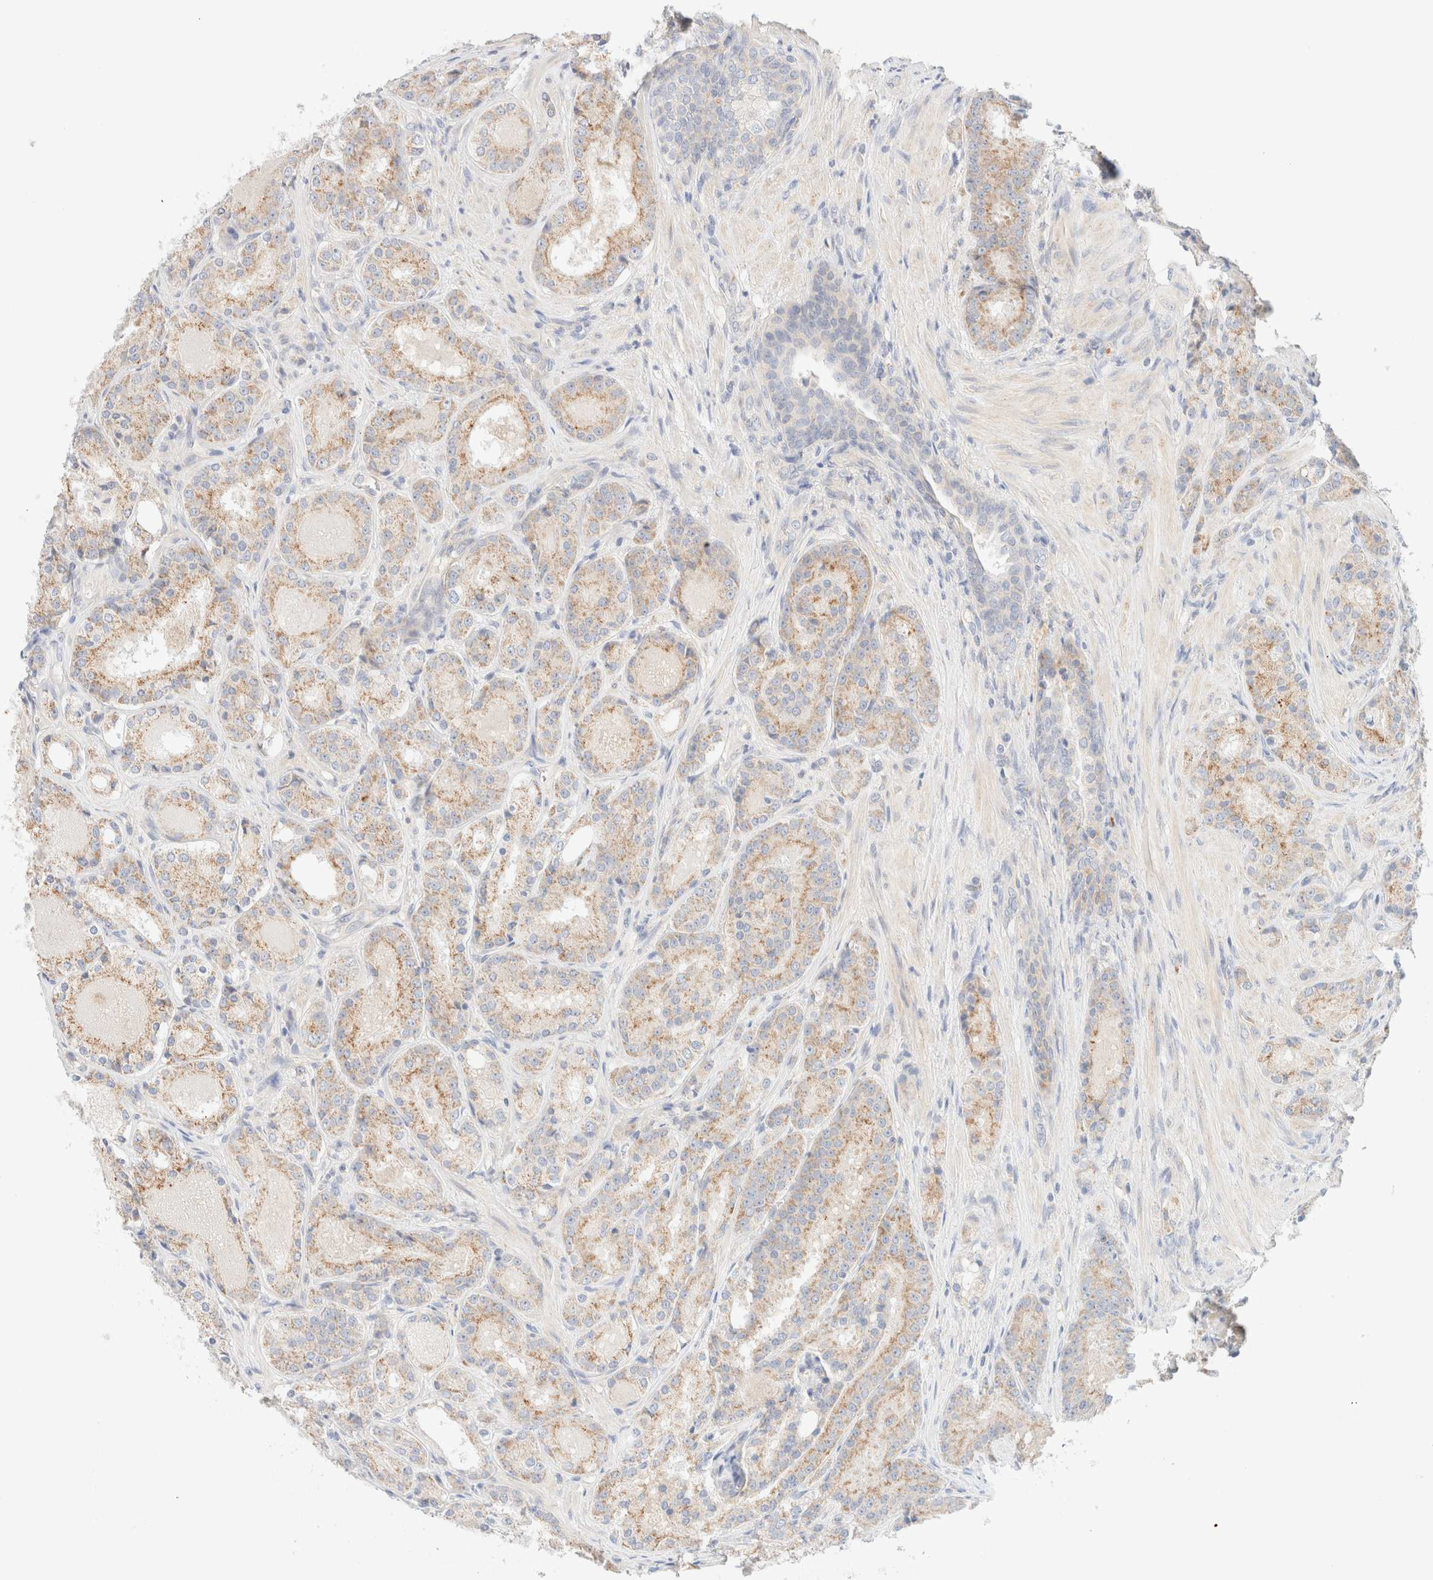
{"staining": {"intensity": "moderate", "quantity": ">75%", "location": "cytoplasmic/membranous"}, "tissue": "prostate cancer", "cell_type": "Tumor cells", "image_type": "cancer", "snomed": [{"axis": "morphology", "description": "Adenocarcinoma, High grade"}, {"axis": "topography", "description": "Prostate"}], "caption": "DAB (3,3'-diaminobenzidine) immunohistochemical staining of human prostate cancer exhibits moderate cytoplasmic/membranous protein positivity in about >75% of tumor cells.", "gene": "SARM1", "patient": {"sex": "male", "age": 60}}